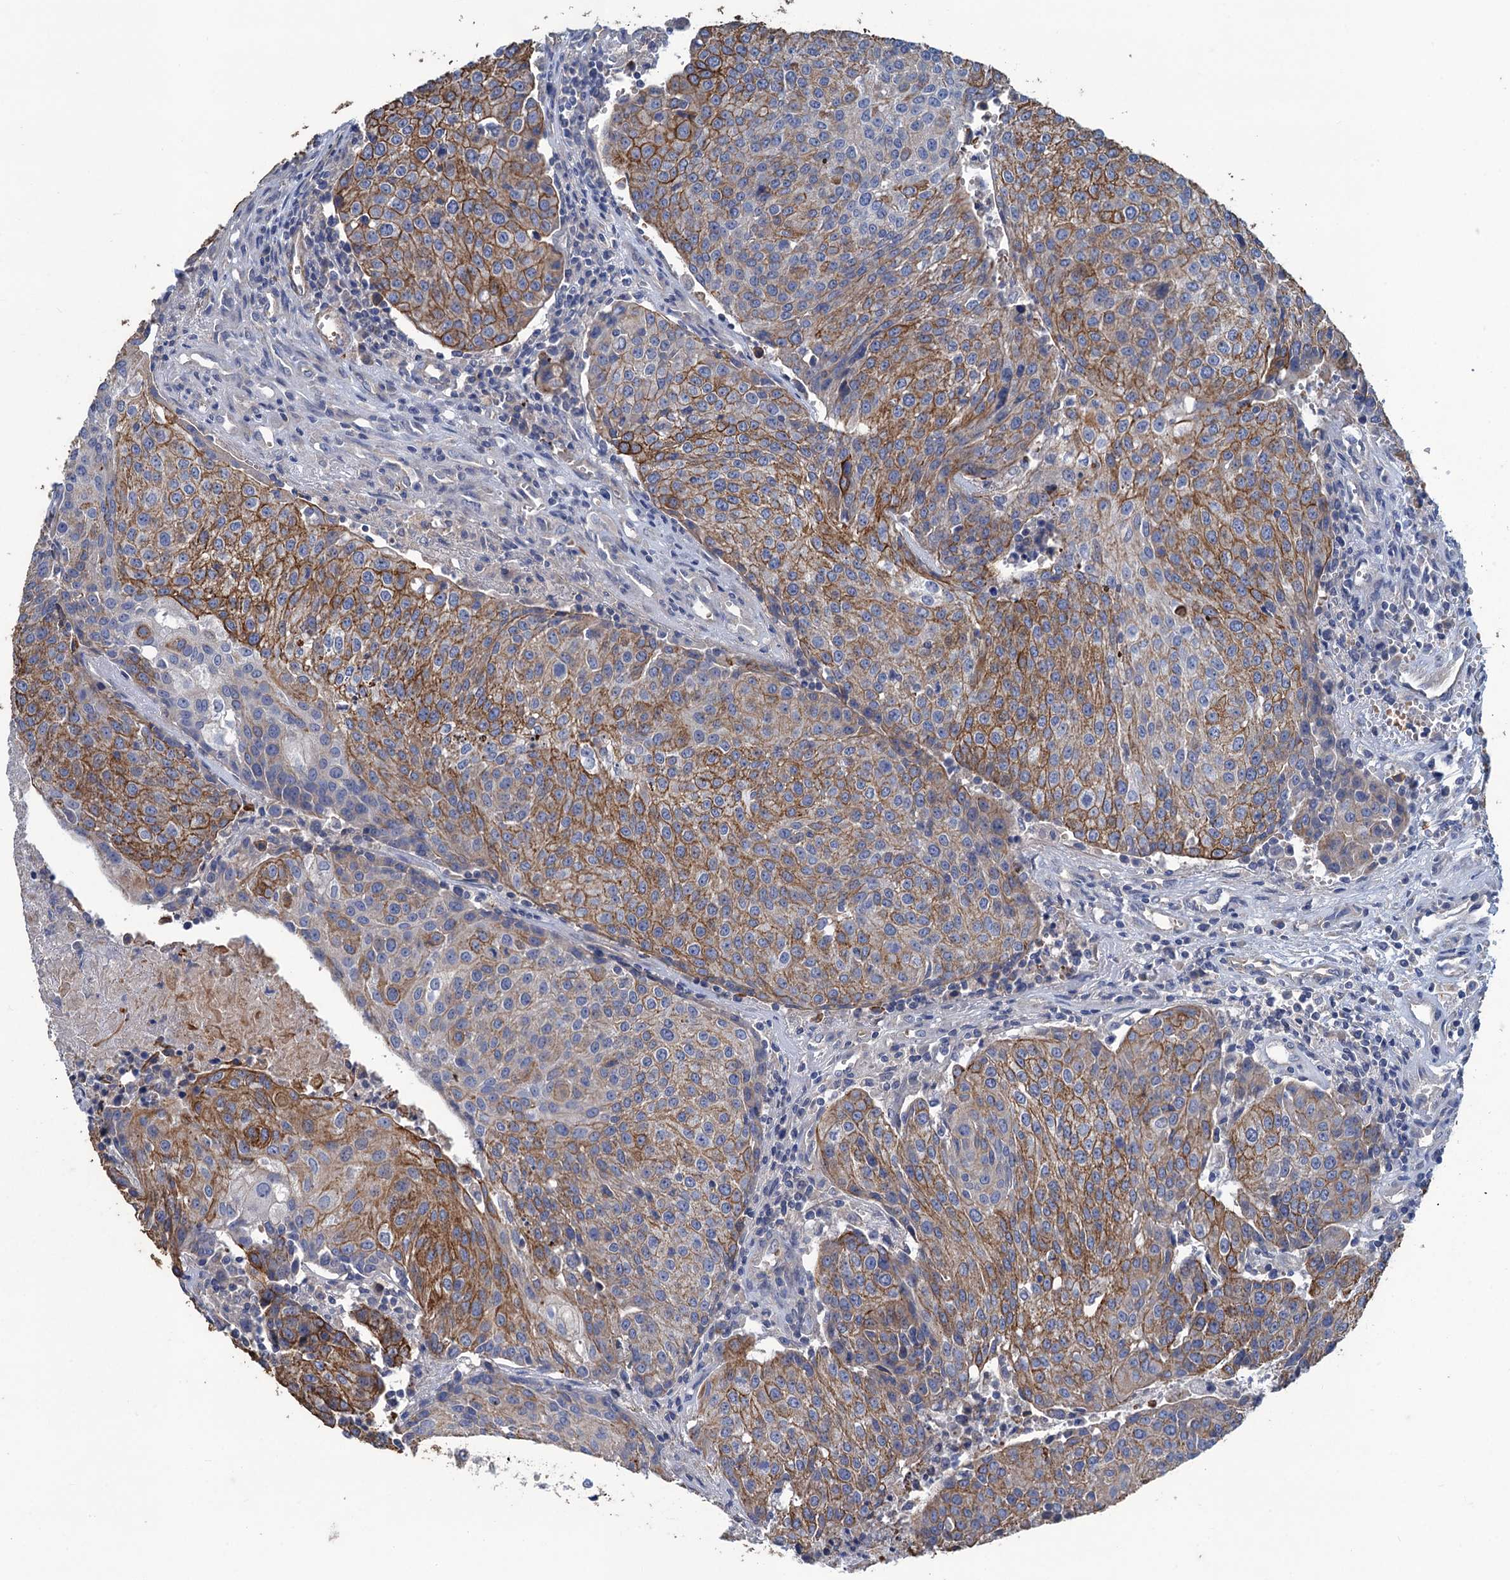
{"staining": {"intensity": "moderate", "quantity": ">75%", "location": "cytoplasmic/membranous"}, "tissue": "urothelial cancer", "cell_type": "Tumor cells", "image_type": "cancer", "snomed": [{"axis": "morphology", "description": "Urothelial carcinoma, High grade"}, {"axis": "topography", "description": "Urinary bladder"}], "caption": "Moderate cytoplasmic/membranous positivity for a protein is seen in about >75% of tumor cells of urothelial cancer using immunohistochemistry (IHC).", "gene": "SMCO3", "patient": {"sex": "female", "age": 85}}